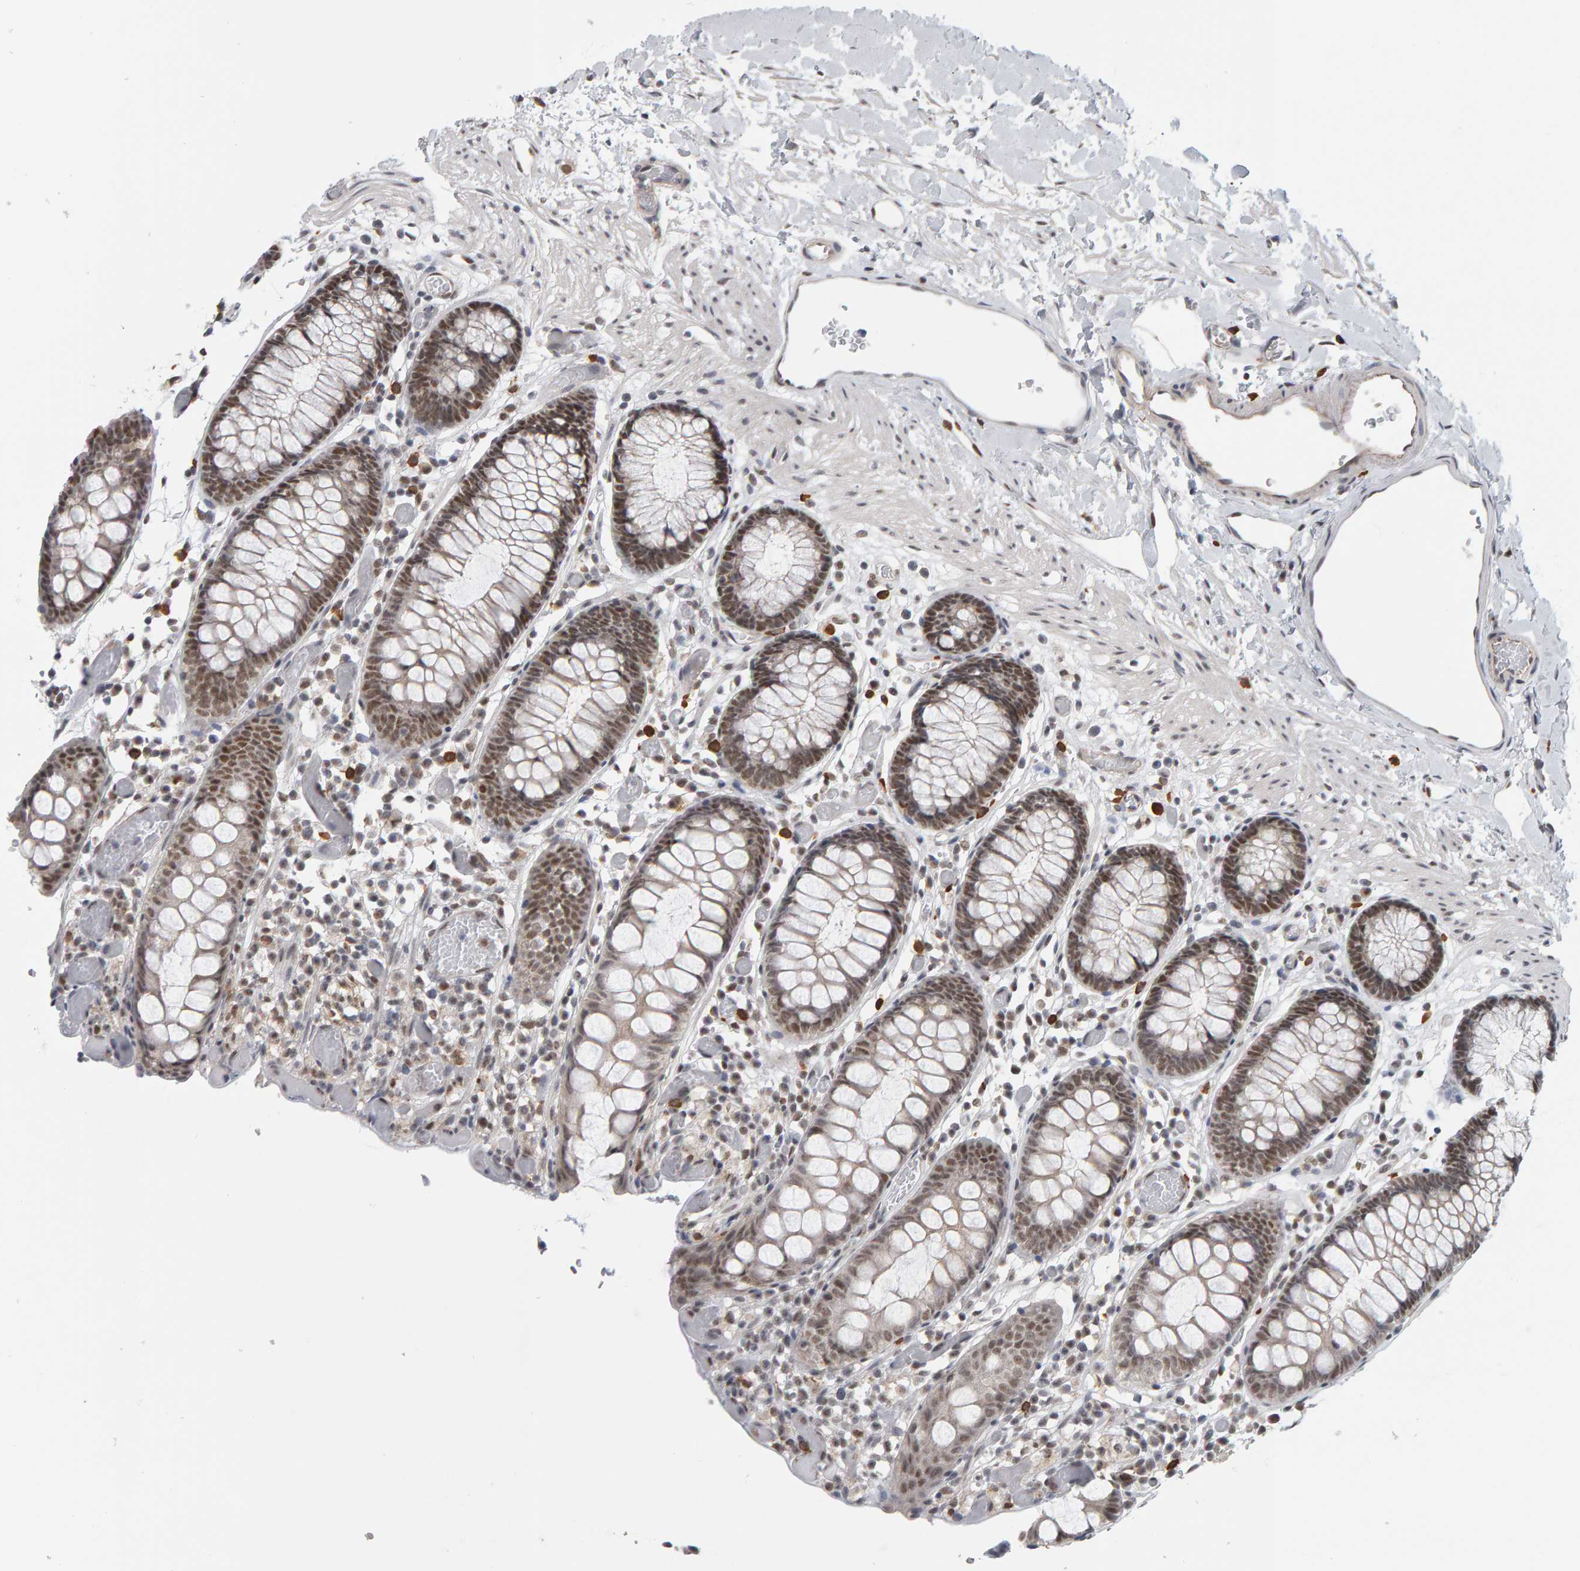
{"staining": {"intensity": "moderate", "quantity": ">75%", "location": "nuclear"}, "tissue": "colon", "cell_type": "Endothelial cells", "image_type": "normal", "snomed": [{"axis": "morphology", "description": "Normal tissue, NOS"}, {"axis": "topography", "description": "Colon"}], "caption": "Immunohistochemistry (IHC) (DAB (3,3'-diaminobenzidine)) staining of benign colon displays moderate nuclear protein expression in approximately >75% of endothelial cells.", "gene": "ATF7IP", "patient": {"sex": "male", "age": 14}}